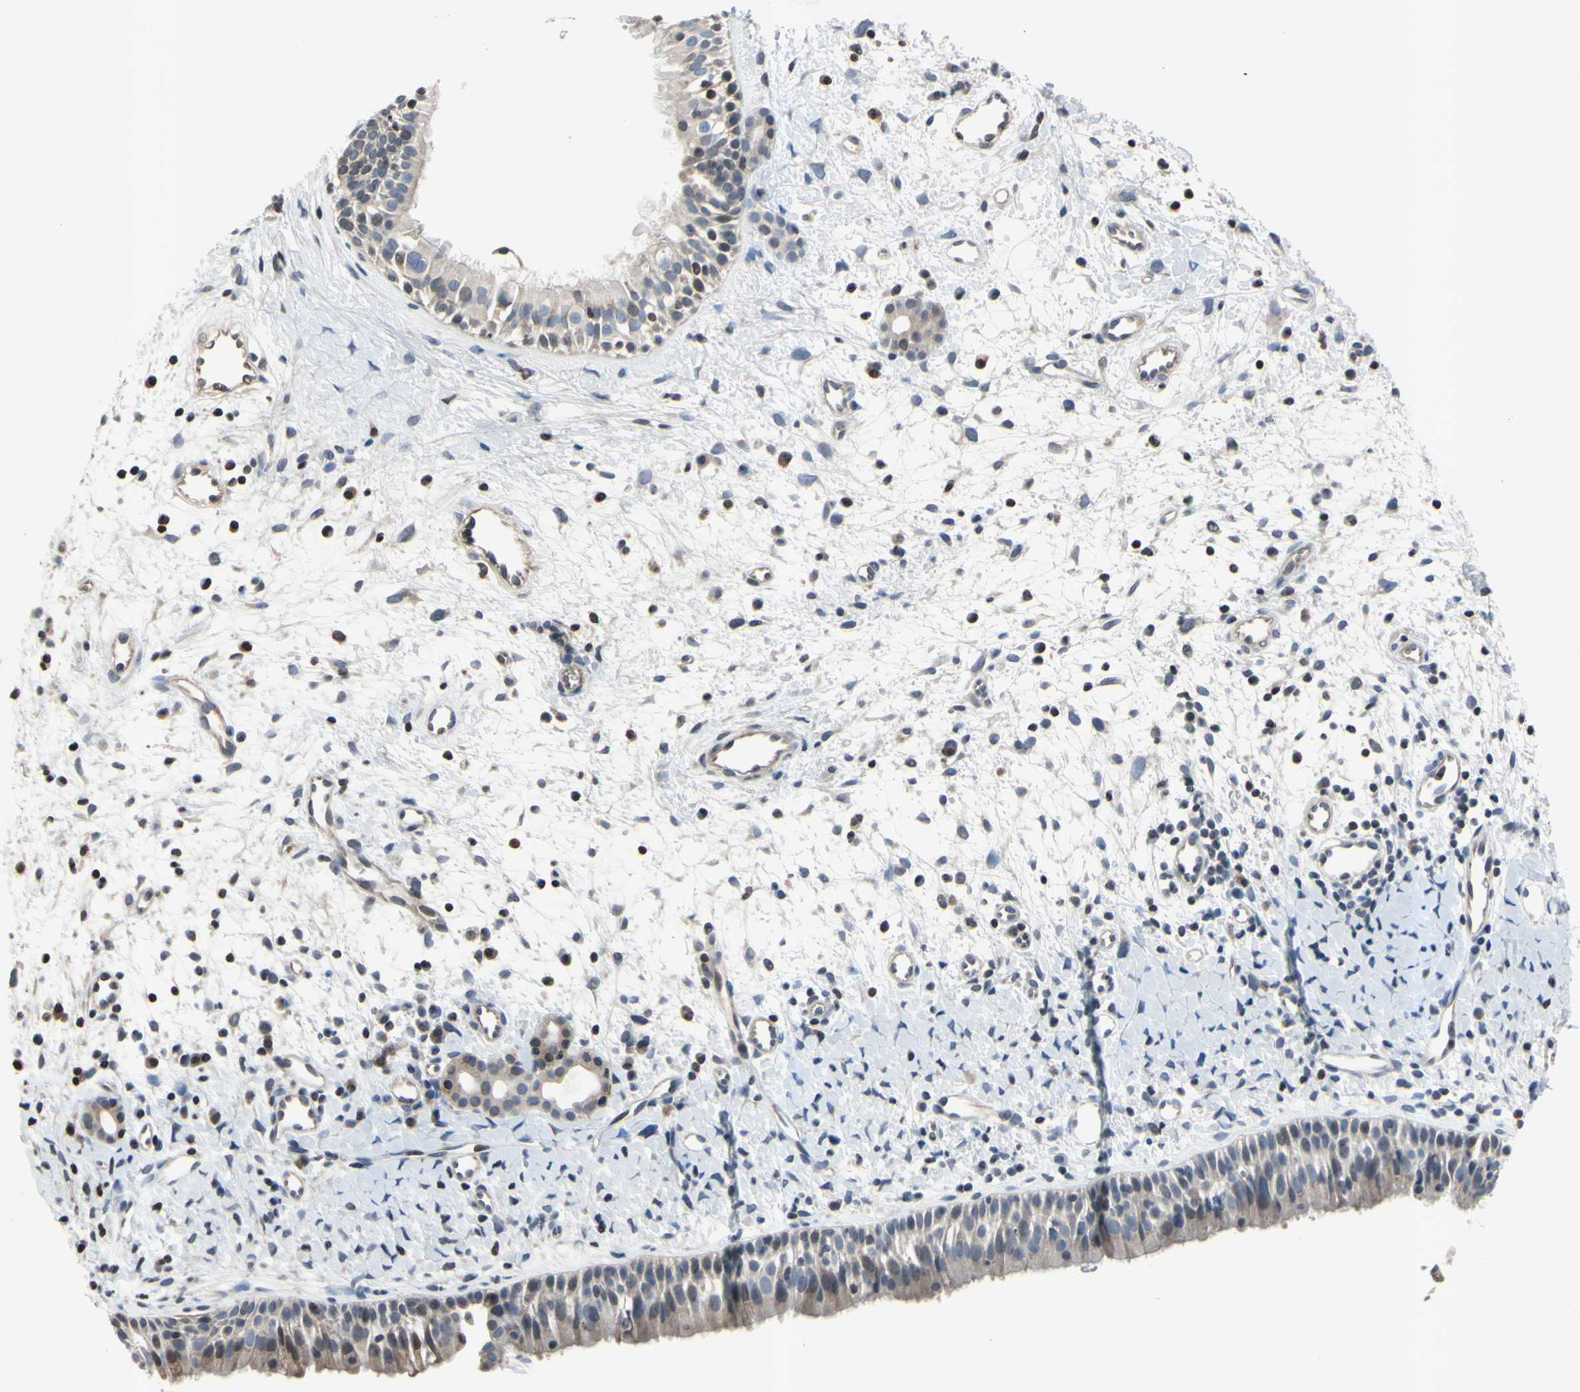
{"staining": {"intensity": "weak", "quantity": "<25%", "location": "cytoplasmic/membranous"}, "tissue": "nasopharynx", "cell_type": "Respiratory epithelial cells", "image_type": "normal", "snomed": [{"axis": "morphology", "description": "Normal tissue, NOS"}, {"axis": "topography", "description": "Nasopharynx"}], "caption": "DAB (3,3'-diaminobenzidine) immunohistochemical staining of unremarkable human nasopharynx demonstrates no significant positivity in respiratory epithelial cells. The staining was performed using DAB to visualize the protein expression in brown, while the nuclei were stained in blue with hematoxylin (Magnification: 20x).", "gene": "ARG1", "patient": {"sex": "male", "age": 22}}